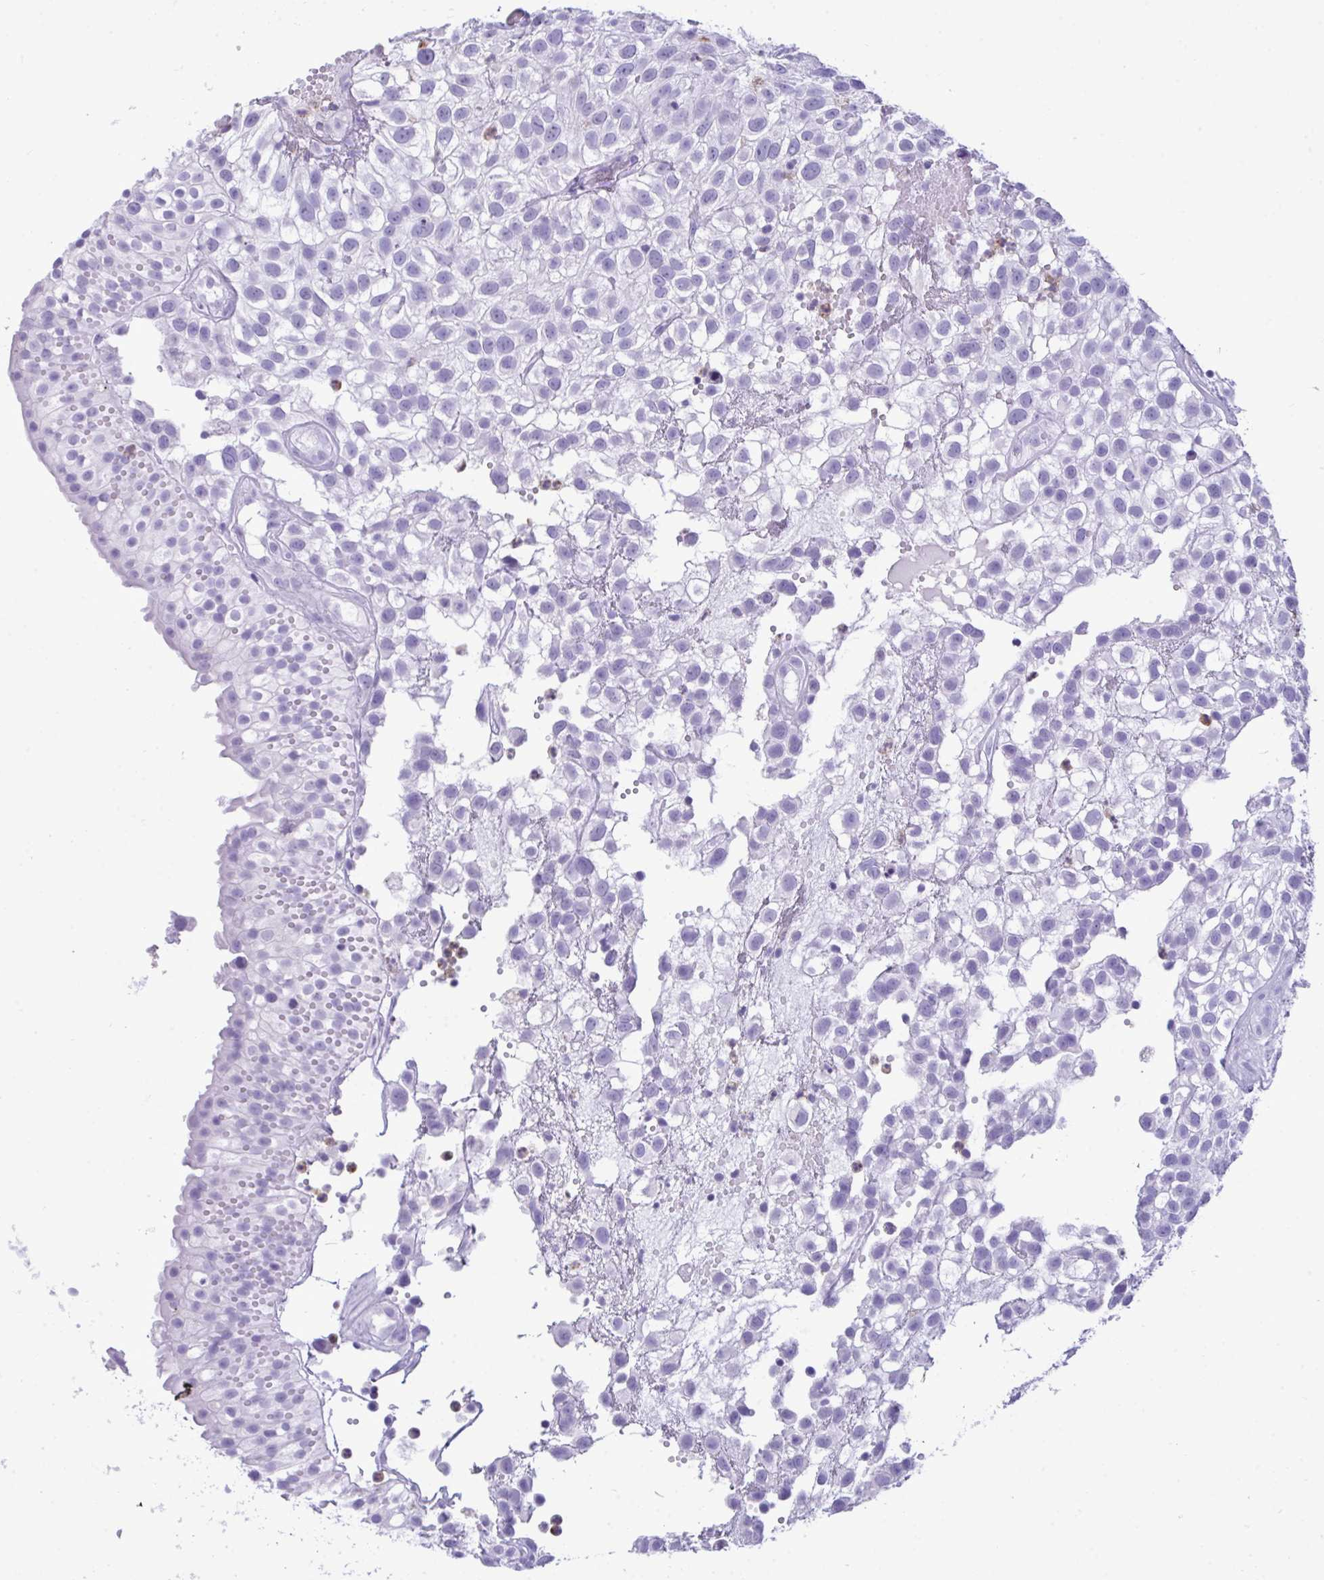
{"staining": {"intensity": "negative", "quantity": "none", "location": "none"}, "tissue": "urothelial cancer", "cell_type": "Tumor cells", "image_type": "cancer", "snomed": [{"axis": "morphology", "description": "Urothelial carcinoma, High grade"}, {"axis": "topography", "description": "Urinary bladder"}], "caption": "Tumor cells show no significant staining in high-grade urothelial carcinoma.", "gene": "ARHGAP42", "patient": {"sex": "male", "age": 56}}